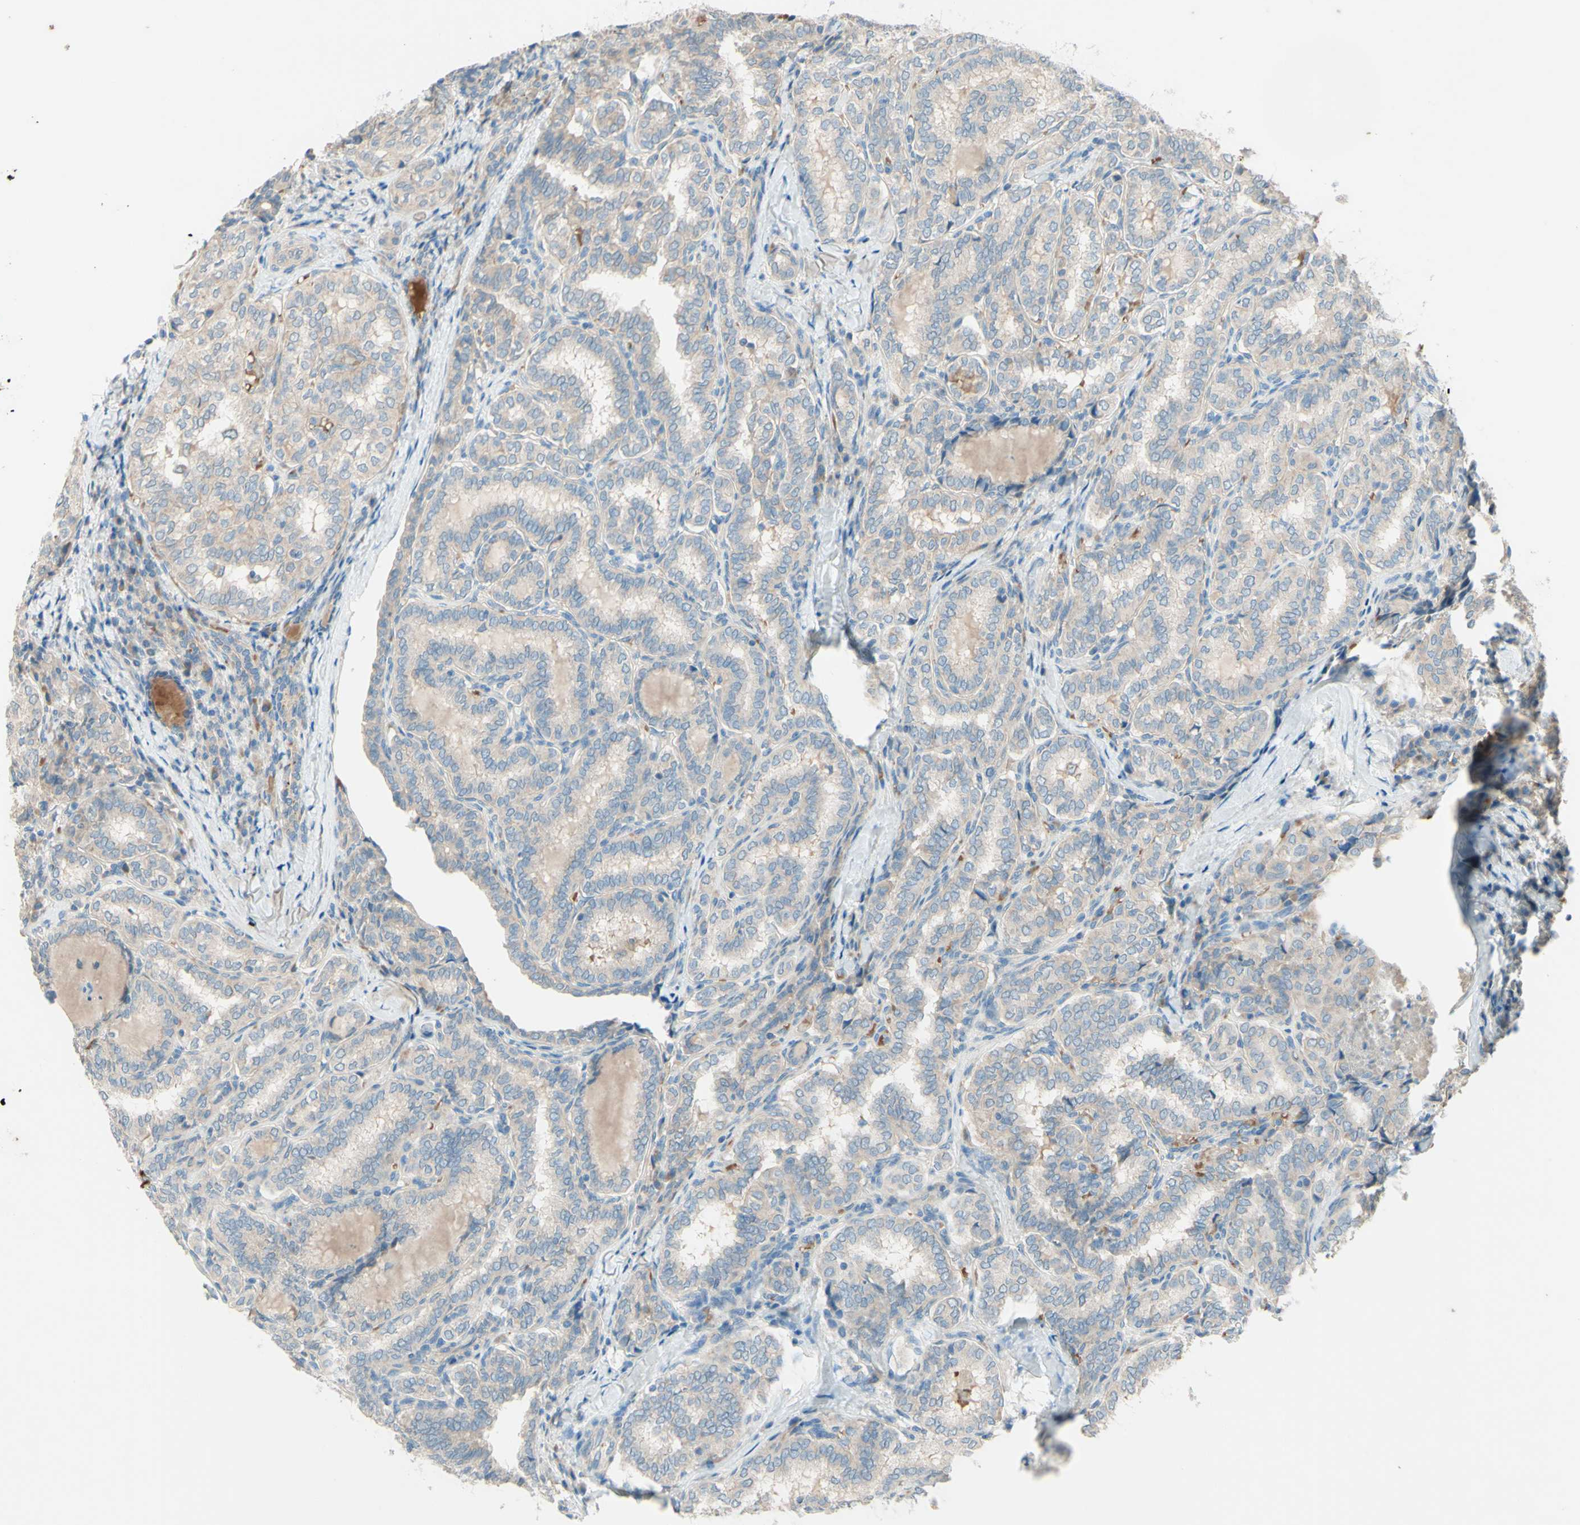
{"staining": {"intensity": "negative", "quantity": "none", "location": "none"}, "tissue": "thyroid cancer", "cell_type": "Tumor cells", "image_type": "cancer", "snomed": [{"axis": "morphology", "description": "Normal tissue, NOS"}, {"axis": "morphology", "description": "Papillary adenocarcinoma, NOS"}, {"axis": "topography", "description": "Thyroid gland"}], "caption": "This is an immunohistochemistry (IHC) micrograph of papillary adenocarcinoma (thyroid). There is no expression in tumor cells.", "gene": "IL2", "patient": {"sex": "female", "age": 30}}